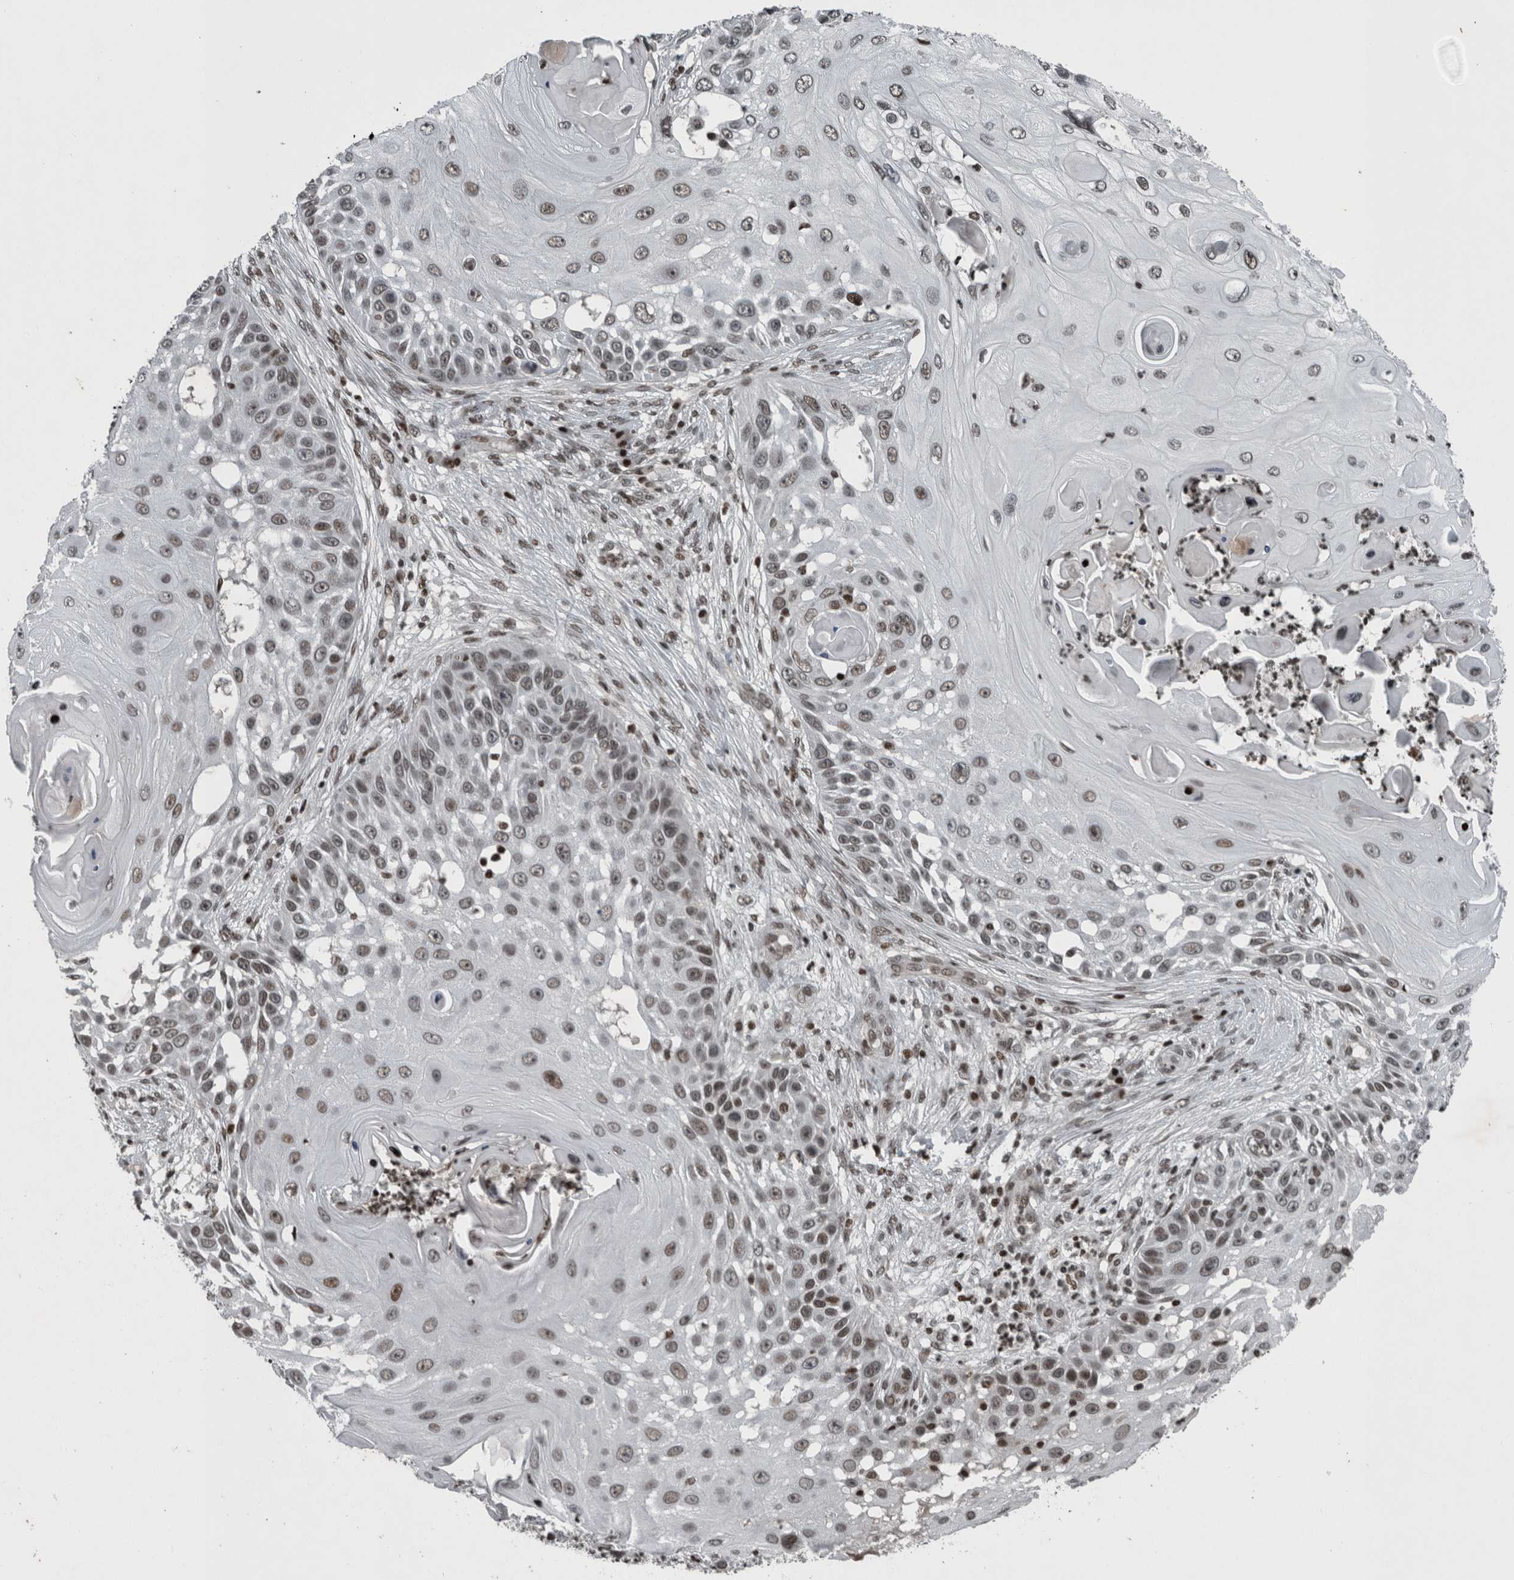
{"staining": {"intensity": "moderate", "quantity": "25%-75%", "location": "nuclear"}, "tissue": "skin cancer", "cell_type": "Tumor cells", "image_type": "cancer", "snomed": [{"axis": "morphology", "description": "Squamous cell carcinoma, NOS"}, {"axis": "topography", "description": "Skin"}], "caption": "Protein expression analysis of skin cancer demonstrates moderate nuclear staining in about 25%-75% of tumor cells.", "gene": "UNC50", "patient": {"sex": "female", "age": 44}}